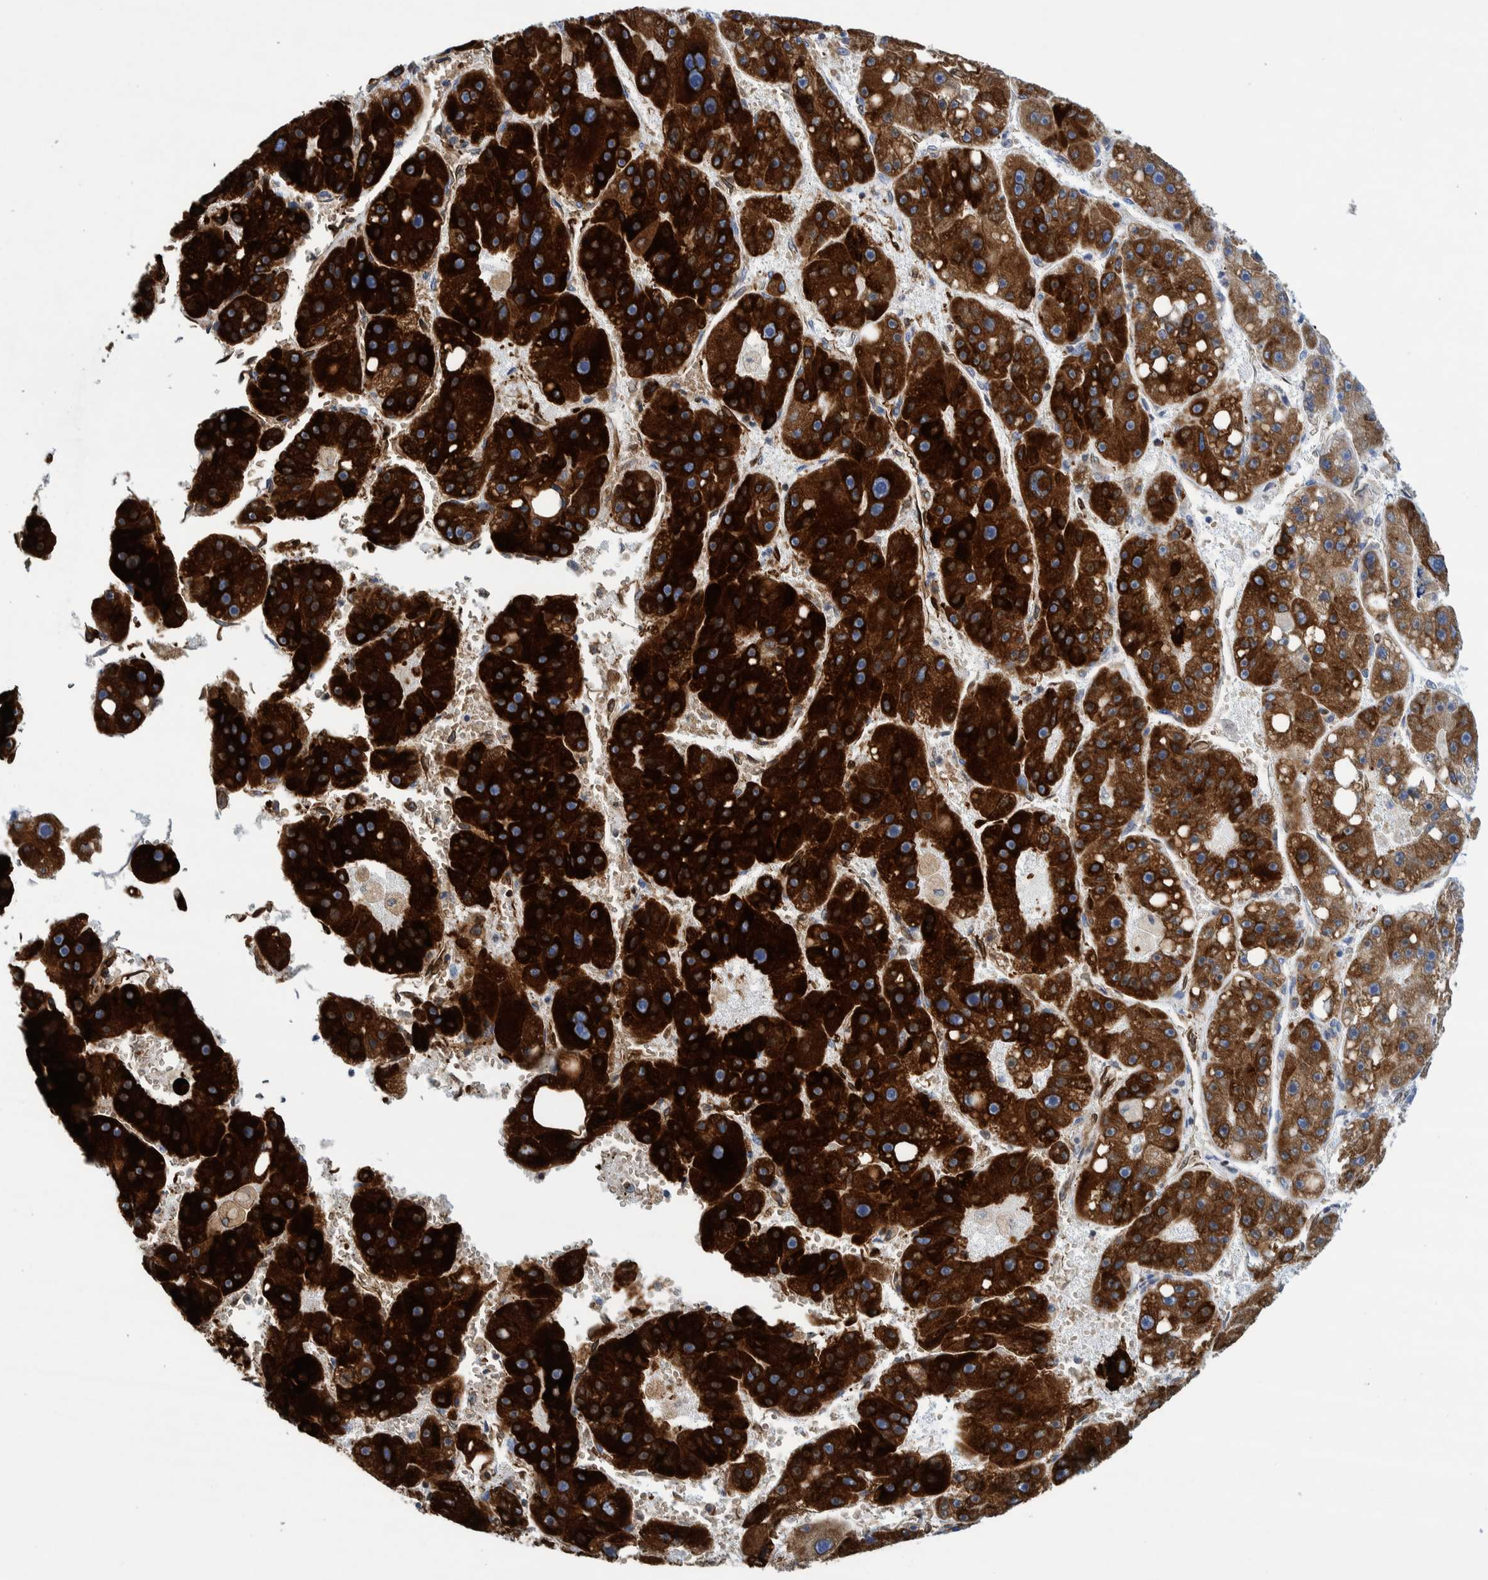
{"staining": {"intensity": "strong", "quantity": "25%-75%", "location": "cytoplasmic/membranous"}, "tissue": "liver cancer", "cell_type": "Tumor cells", "image_type": "cancer", "snomed": [{"axis": "morphology", "description": "Carcinoma, Hepatocellular, NOS"}, {"axis": "topography", "description": "Liver"}], "caption": "DAB immunohistochemical staining of liver cancer (hepatocellular carcinoma) displays strong cytoplasmic/membranous protein staining in approximately 25%-75% of tumor cells.", "gene": "THEM6", "patient": {"sex": "female", "age": 61}}